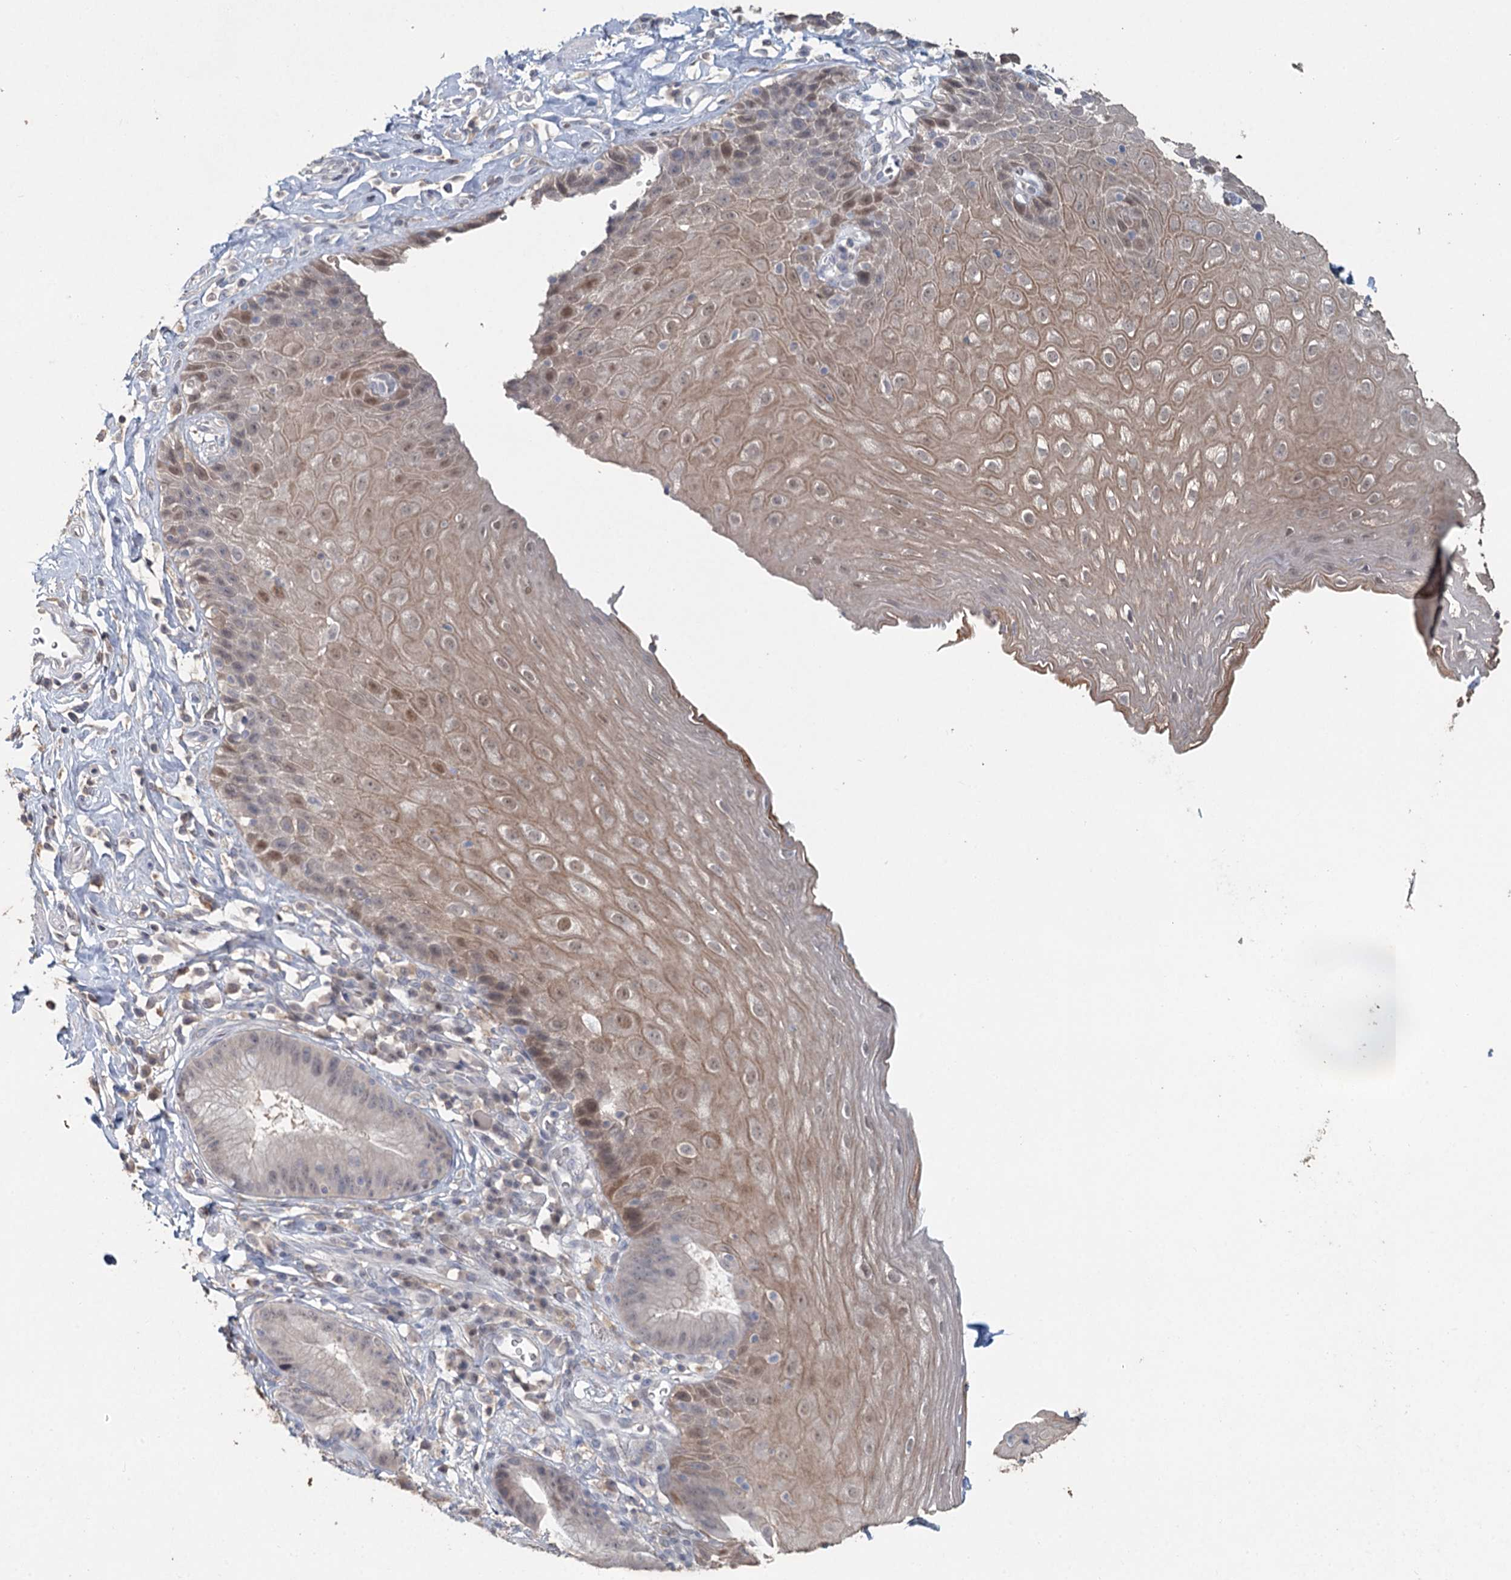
{"staining": {"intensity": "moderate", "quantity": ">75%", "location": "cytoplasmic/membranous,nuclear"}, "tissue": "esophagus", "cell_type": "Squamous epithelial cells", "image_type": "normal", "snomed": [{"axis": "morphology", "description": "Normal tissue, NOS"}, {"axis": "topography", "description": "Esophagus"}], "caption": "Immunohistochemistry of unremarkable esophagus exhibits medium levels of moderate cytoplasmic/membranous,nuclear positivity in approximately >75% of squamous epithelial cells. Using DAB (brown) and hematoxylin (blue) stains, captured at high magnification using brightfield microscopy.", "gene": "ADK", "patient": {"sex": "female", "age": 61}}